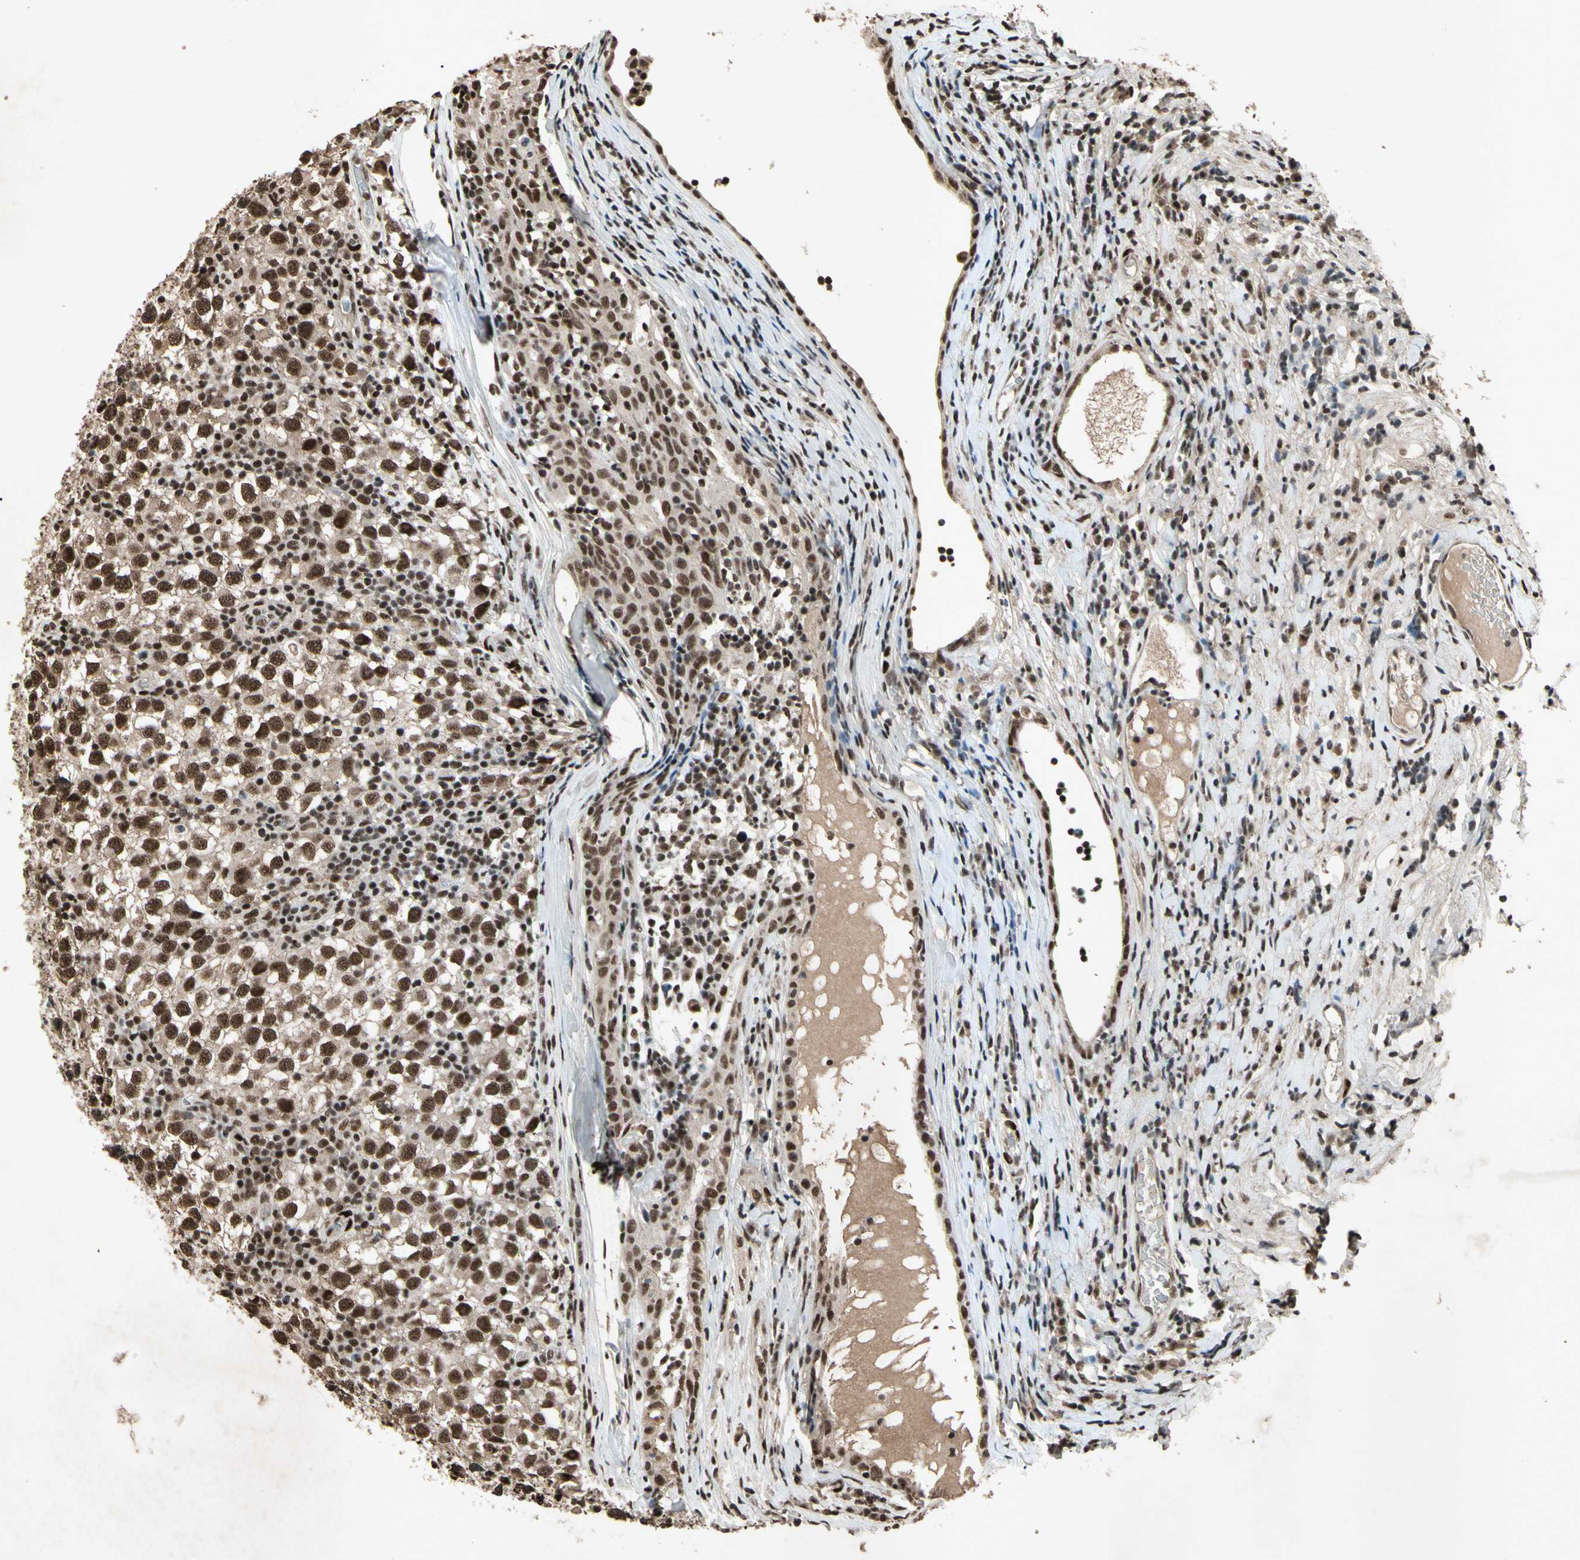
{"staining": {"intensity": "strong", "quantity": ">75%", "location": "nuclear"}, "tissue": "testis cancer", "cell_type": "Tumor cells", "image_type": "cancer", "snomed": [{"axis": "morphology", "description": "Seminoma, NOS"}, {"axis": "topography", "description": "Testis"}], "caption": "Protein staining of testis cancer (seminoma) tissue displays strong nuclear positivity in approximately >75% of tumor cells. Using DAB (3,3'-diaminobenzidine) (brown) and hematoxylin (blue) stains, captured at high magnification using brightfield microscopy.", "gene": "TBX2", "patient": {"sex": "male", "age": 65}}